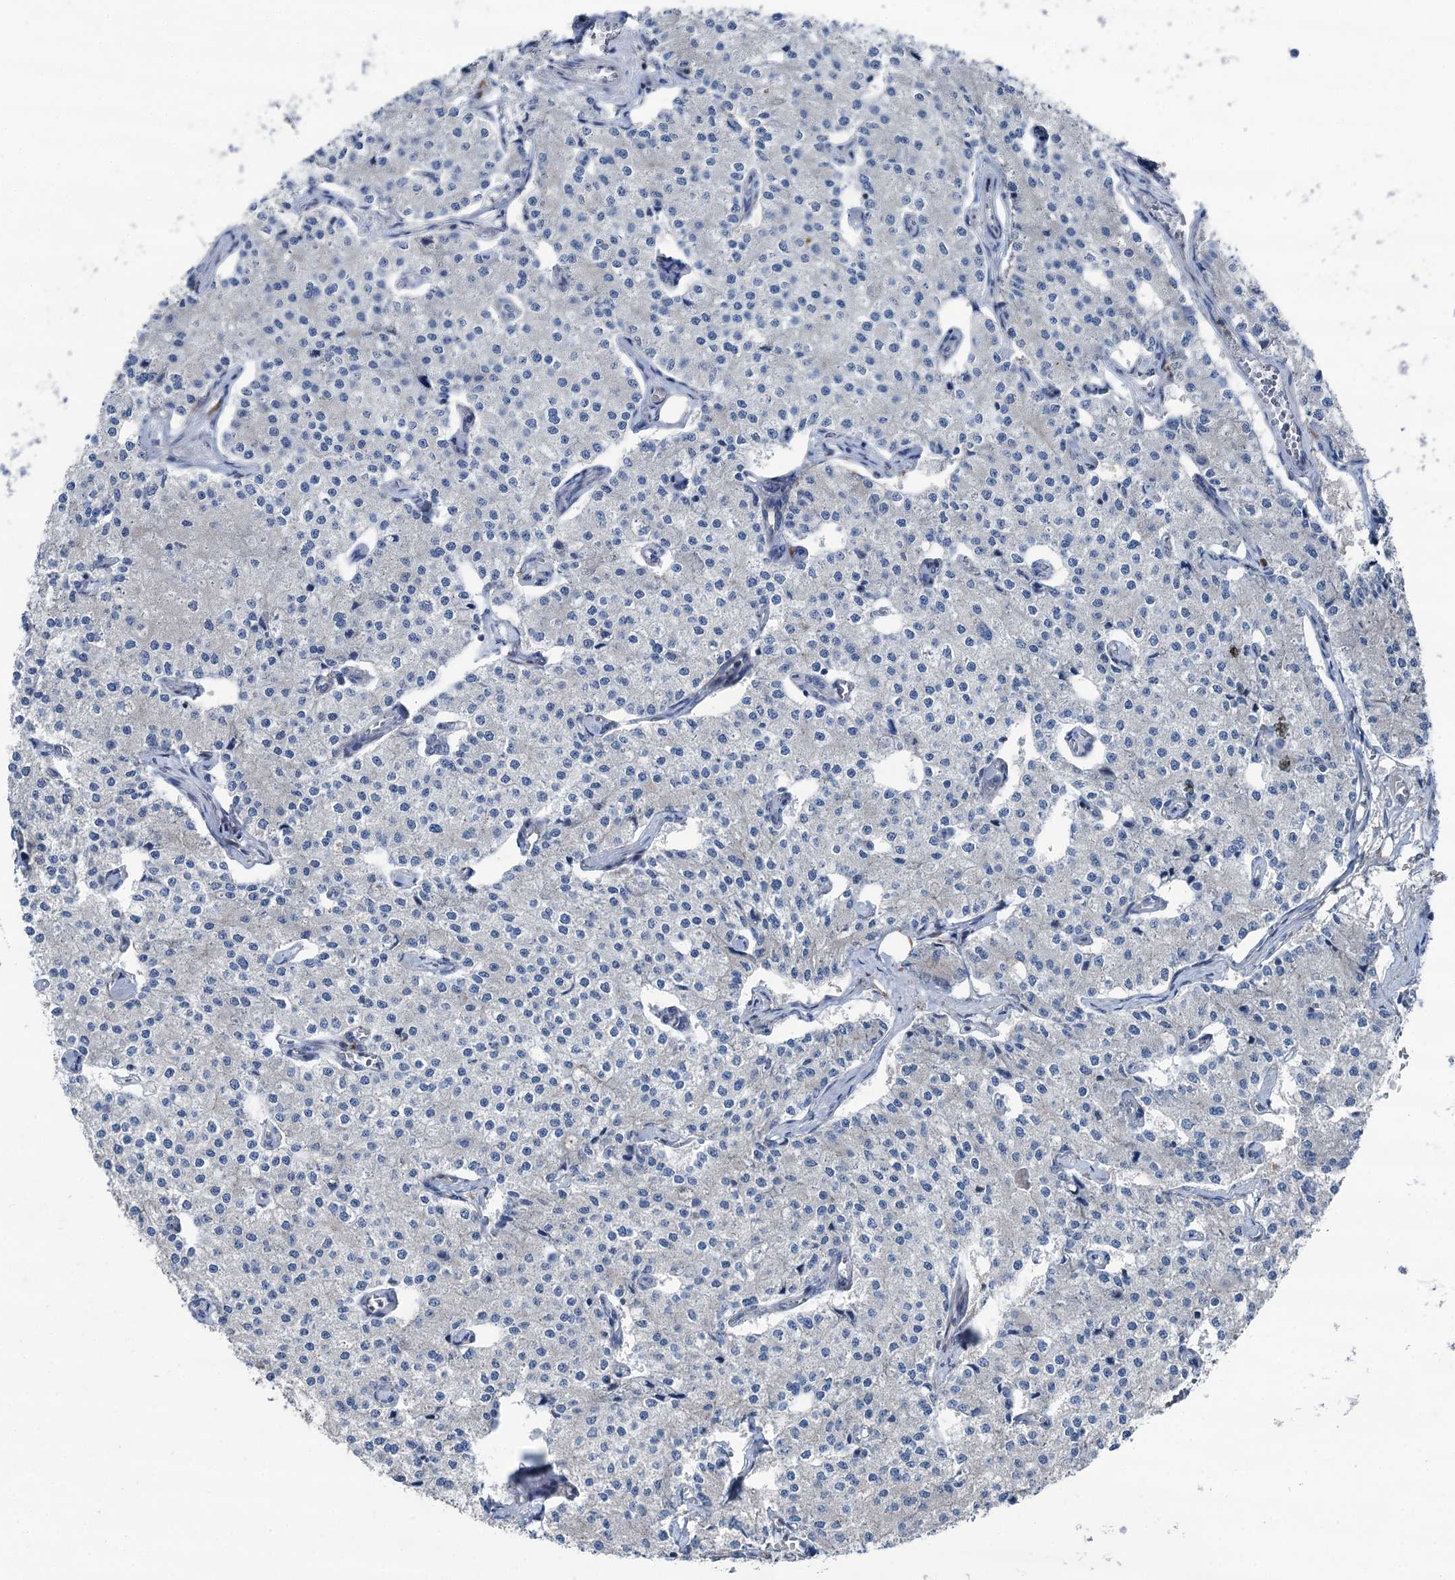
{"staining": {"intensity": "negative", "quantity": "none", "location": "none"}, "tissue": "carcinoid", "cell_type": "Tumor cells", "image_type": "cancer", "snomed": [{"axis": "morphology", "description": "Carcinoid, malignant, NOS"}, {"axis": "topography", "description": "Colon"}], "caption": "Tumor cells show no significant expression in carcinoid (malignant).", "gene": "RUFY1", "patient": {"sex": "female", "age": 52}}